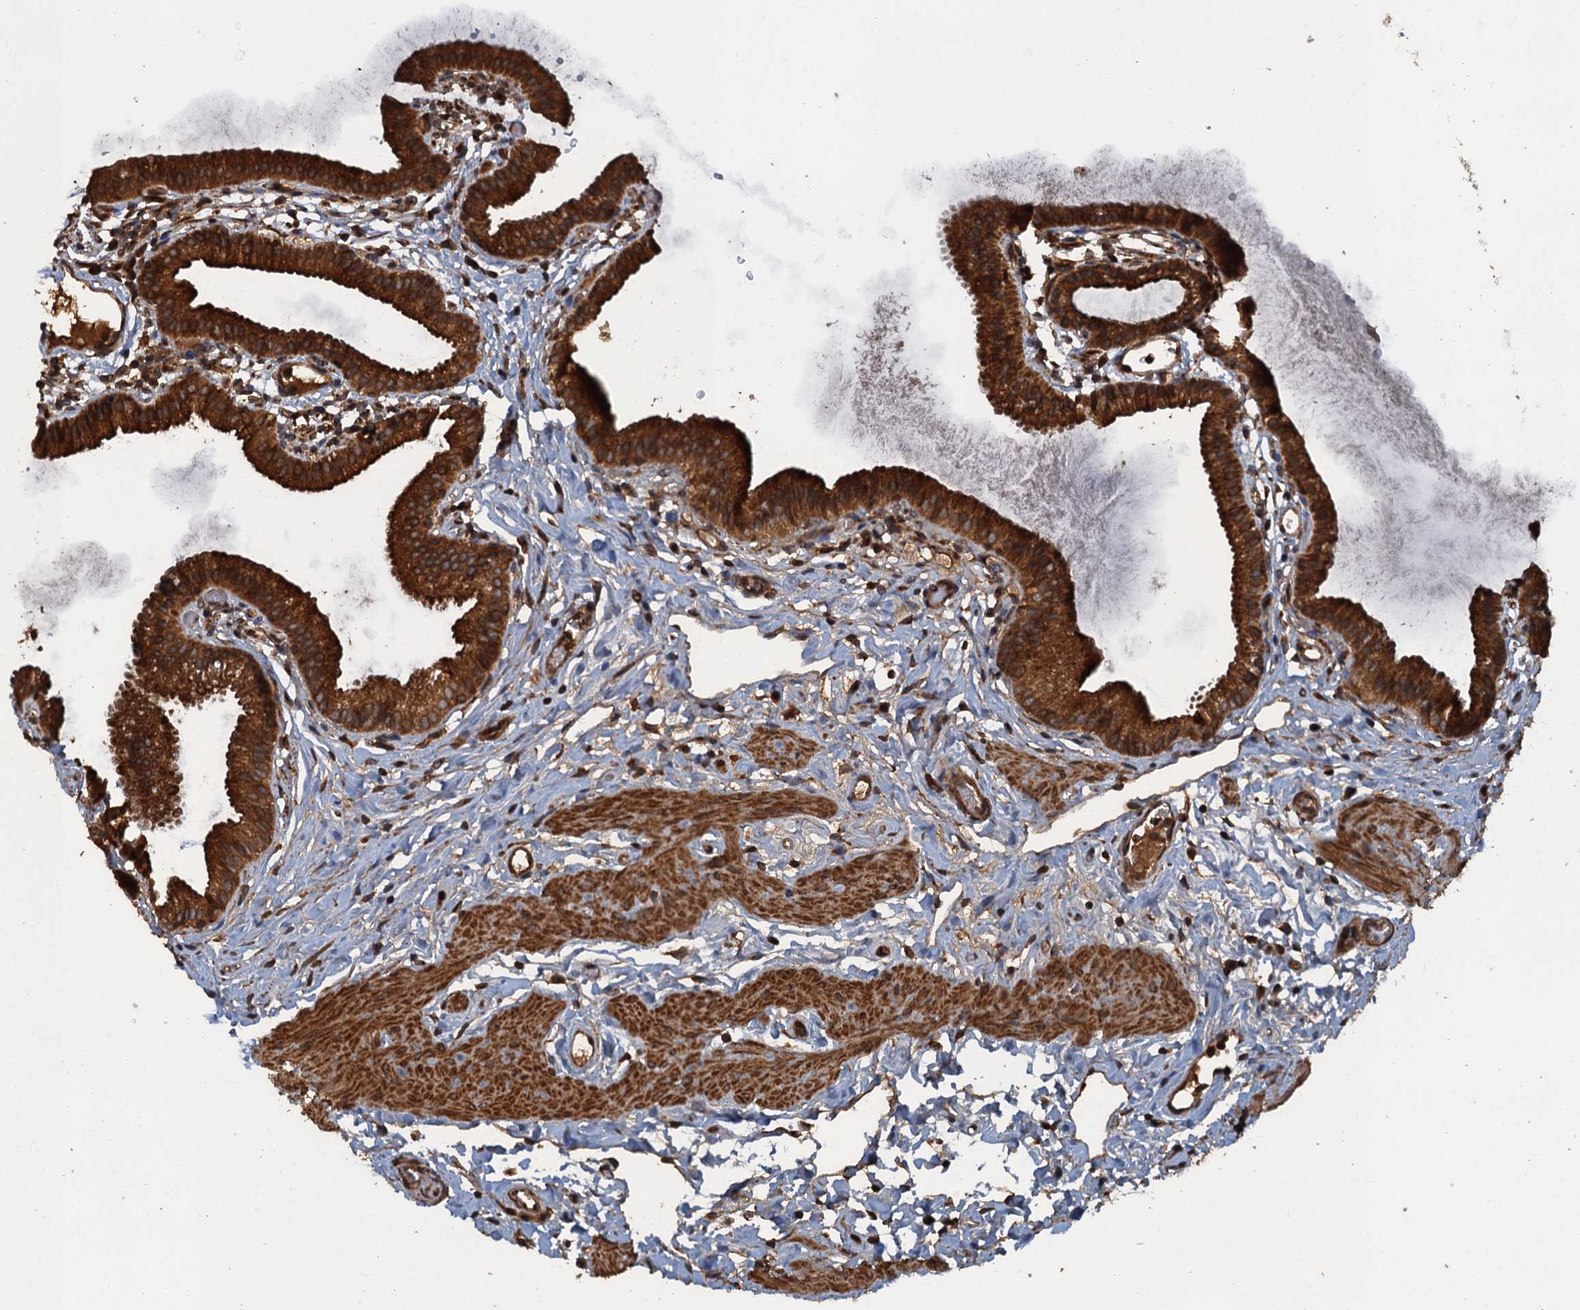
{"staining": {"intensity": "strong", "quantity": ">75%", "location": "cytoplasmic/membranous"}, "tissue": "gallbladder", "cell_type": "Glandular cells", "image_type": "normal", "snomed": [{"axis": "morphology", "description": "Normal tissue, NOS"}, {"axis": "topography", "description": "Gallbladder"}], "caption": "This histopathology image demonstrates IHC staining of normal human gallbladder, with high strong cytoplasmic/membranous positivity in about >75% of glandular cells.", "gene": "GLE1", "patient": {"sex": "female", "age": 46}}